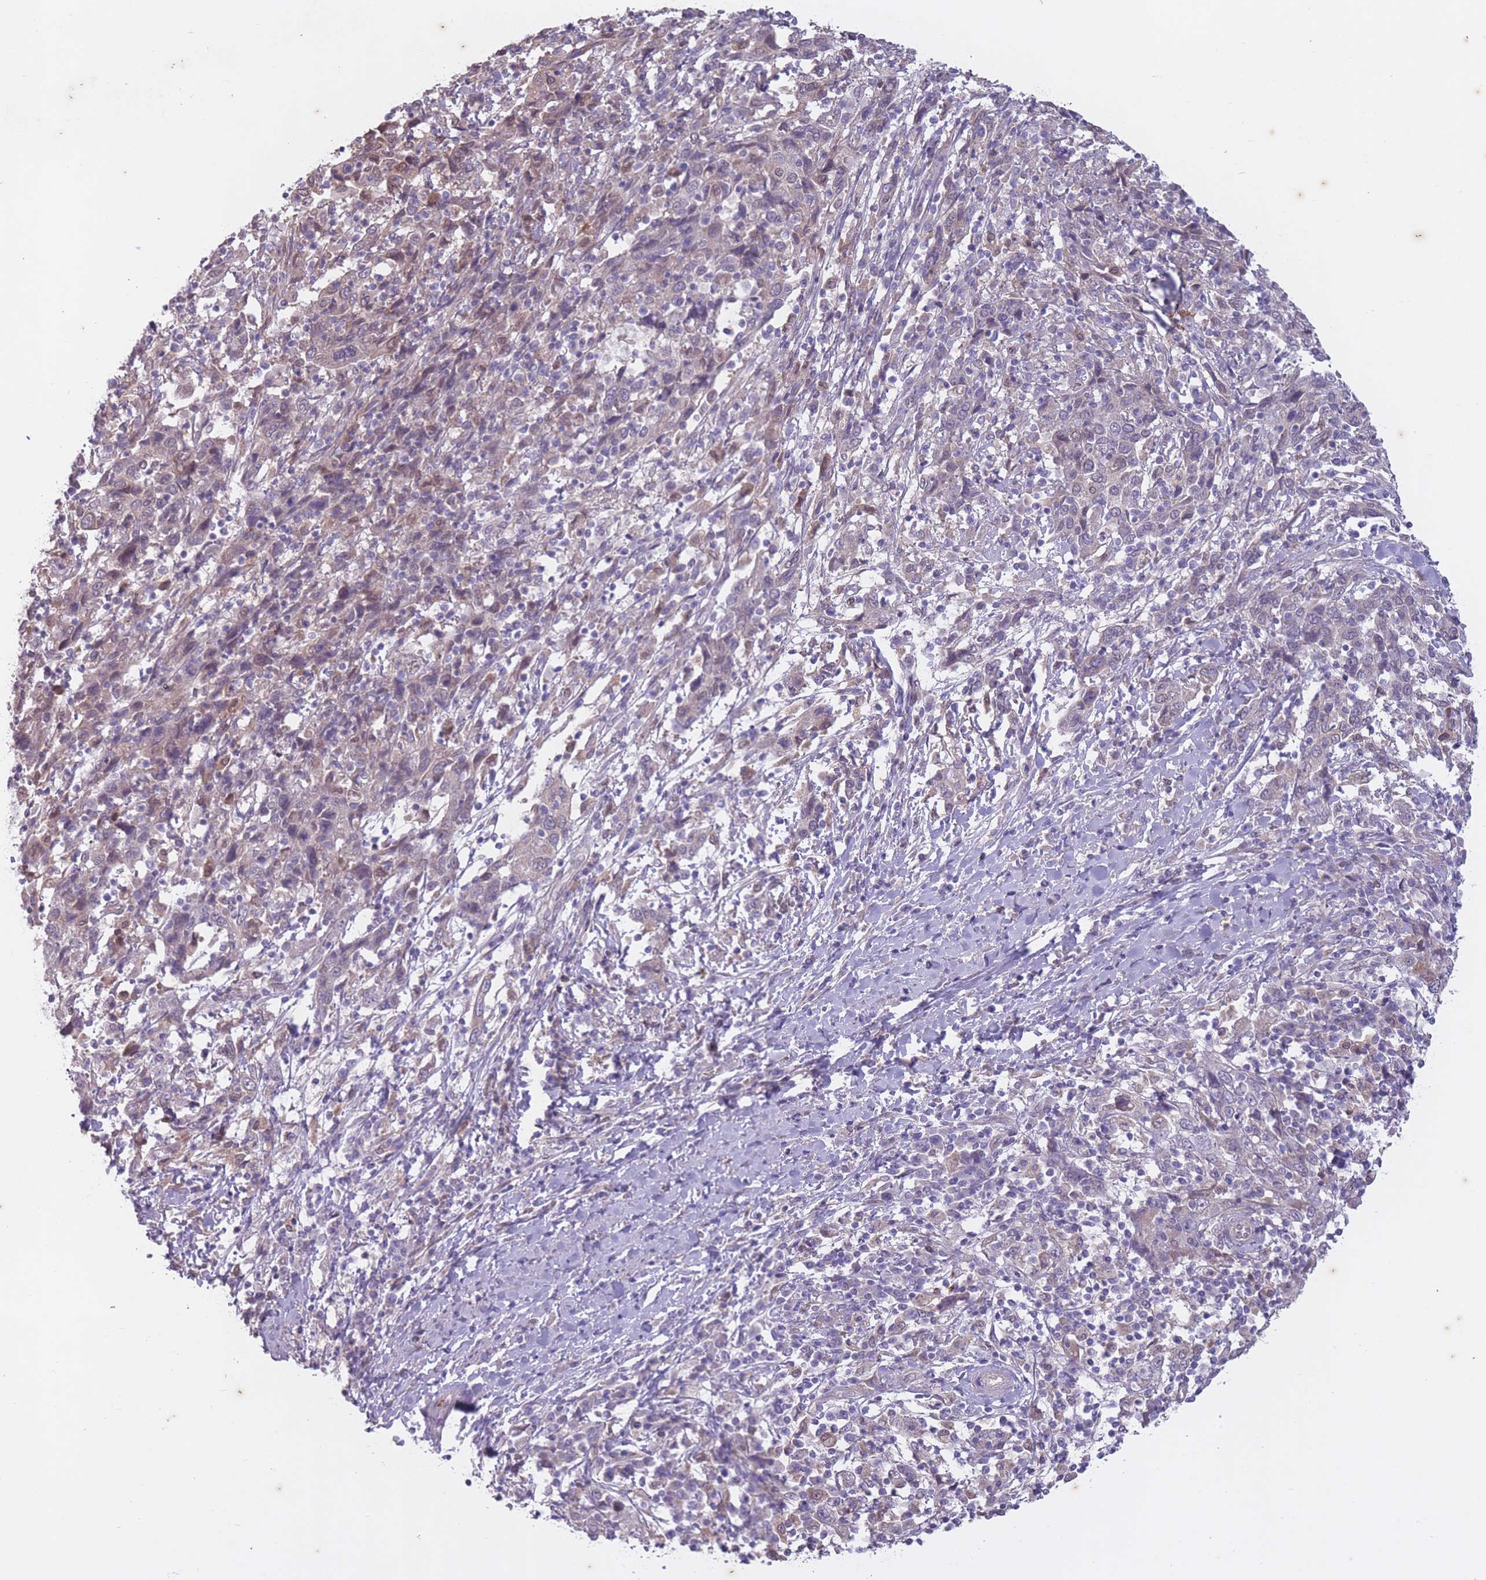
{"staining": {"intensity": "weak", "quantity": "<25%", "location": "cytoplasmic/membranous"}, "tissue": "cervical cancer", "cell_type": "Tumor cells", "image_type": "cancer", "snomed": [{"axis": "morphology", "description": "Squamous cell carcinoma, NOS"}, {"axis": "topography", "description": "Cervix"}], "caption": "Cervical cancer (squamous cell carcinoma) was stained to show a protein in brown. There is no significant staining in tumor cells.", "gene": "ARPIN", "patient": {"sex": "female", "age": 46}}